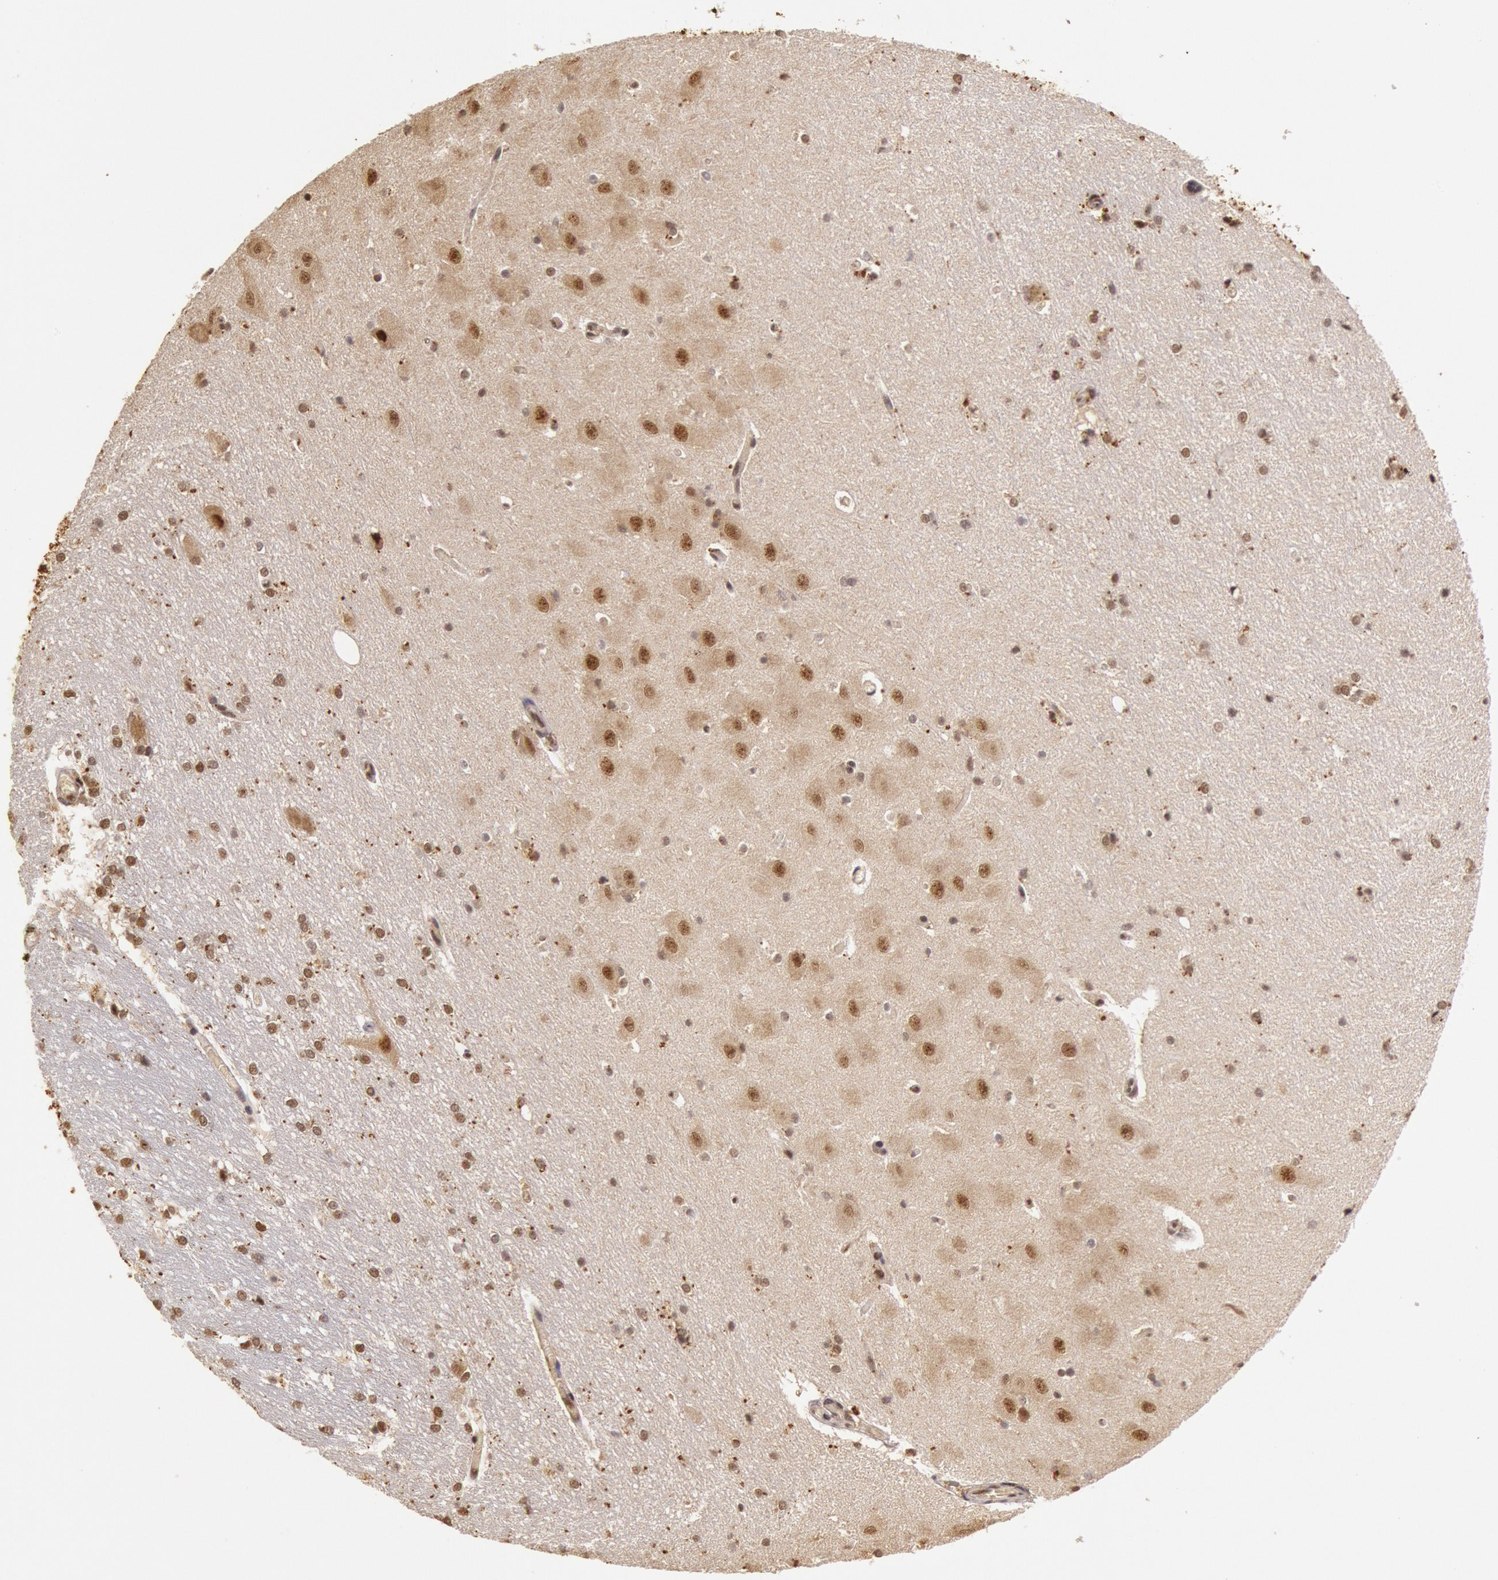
{"staining": {"intensity": "weak", "quantity": "25%-75%", "location": "nuclear"}, "tissue": "hippocampus", "cell_type": "Glial cells", "image_type": "normal", "snomed": [{"axis": "morphology", "description": "Normal tissue, NOS"}, {"axis": "topography", "description": "Hippocampus"}], "caption": "Immunohistochemical staining of normal human hippocampus shows 25%-75% levels of weak nuclear protein staining in approximately 25%-75% of glial cells.", "gene": "LIG4", "patient": {"sex": "female", "age": 19}}